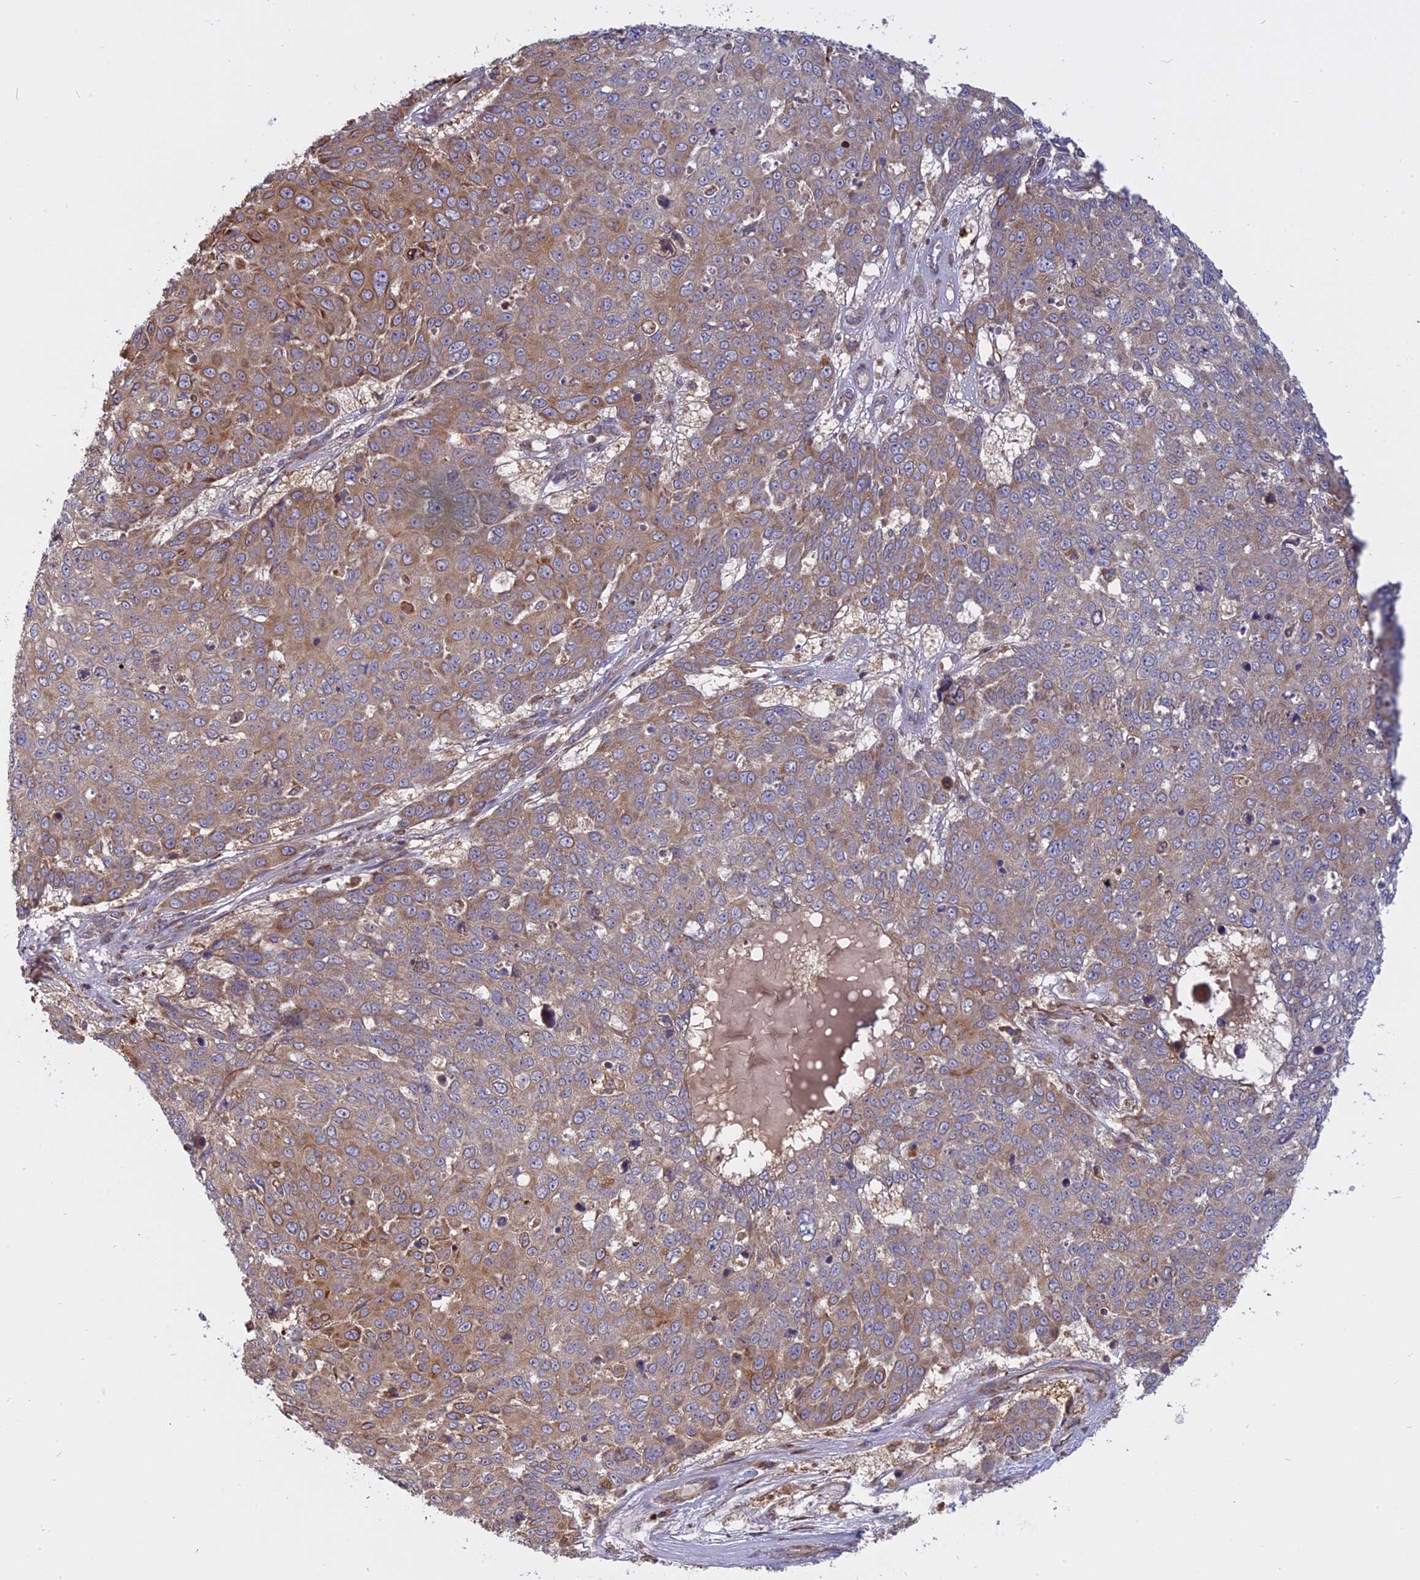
{"staining": {"intensity": "moderate", "quantity": "25%-75%", "location": "cytoplasmic/membranous"}, "tissue": "skin cancer", "cell_type": "Tumor cells", "image_type": "cancer", "snomed": [{"axis": "morphology", "description": "Squamous cell carcinoma, NOS"}, {"axis": "topography", "description": "Skin"}], "caption": "Tumor cells show moderate cytoplasmic/membranous staining in approximately 25%-75% of cells in squamous cell carcinoma (skin). The staining is performed using DAB brown chromogen to label protein expression. The nuclei are counter-stained blue using hematoxylin.", "gene": "TMEM208", "patient": {"sex": "male", "age": 71}}